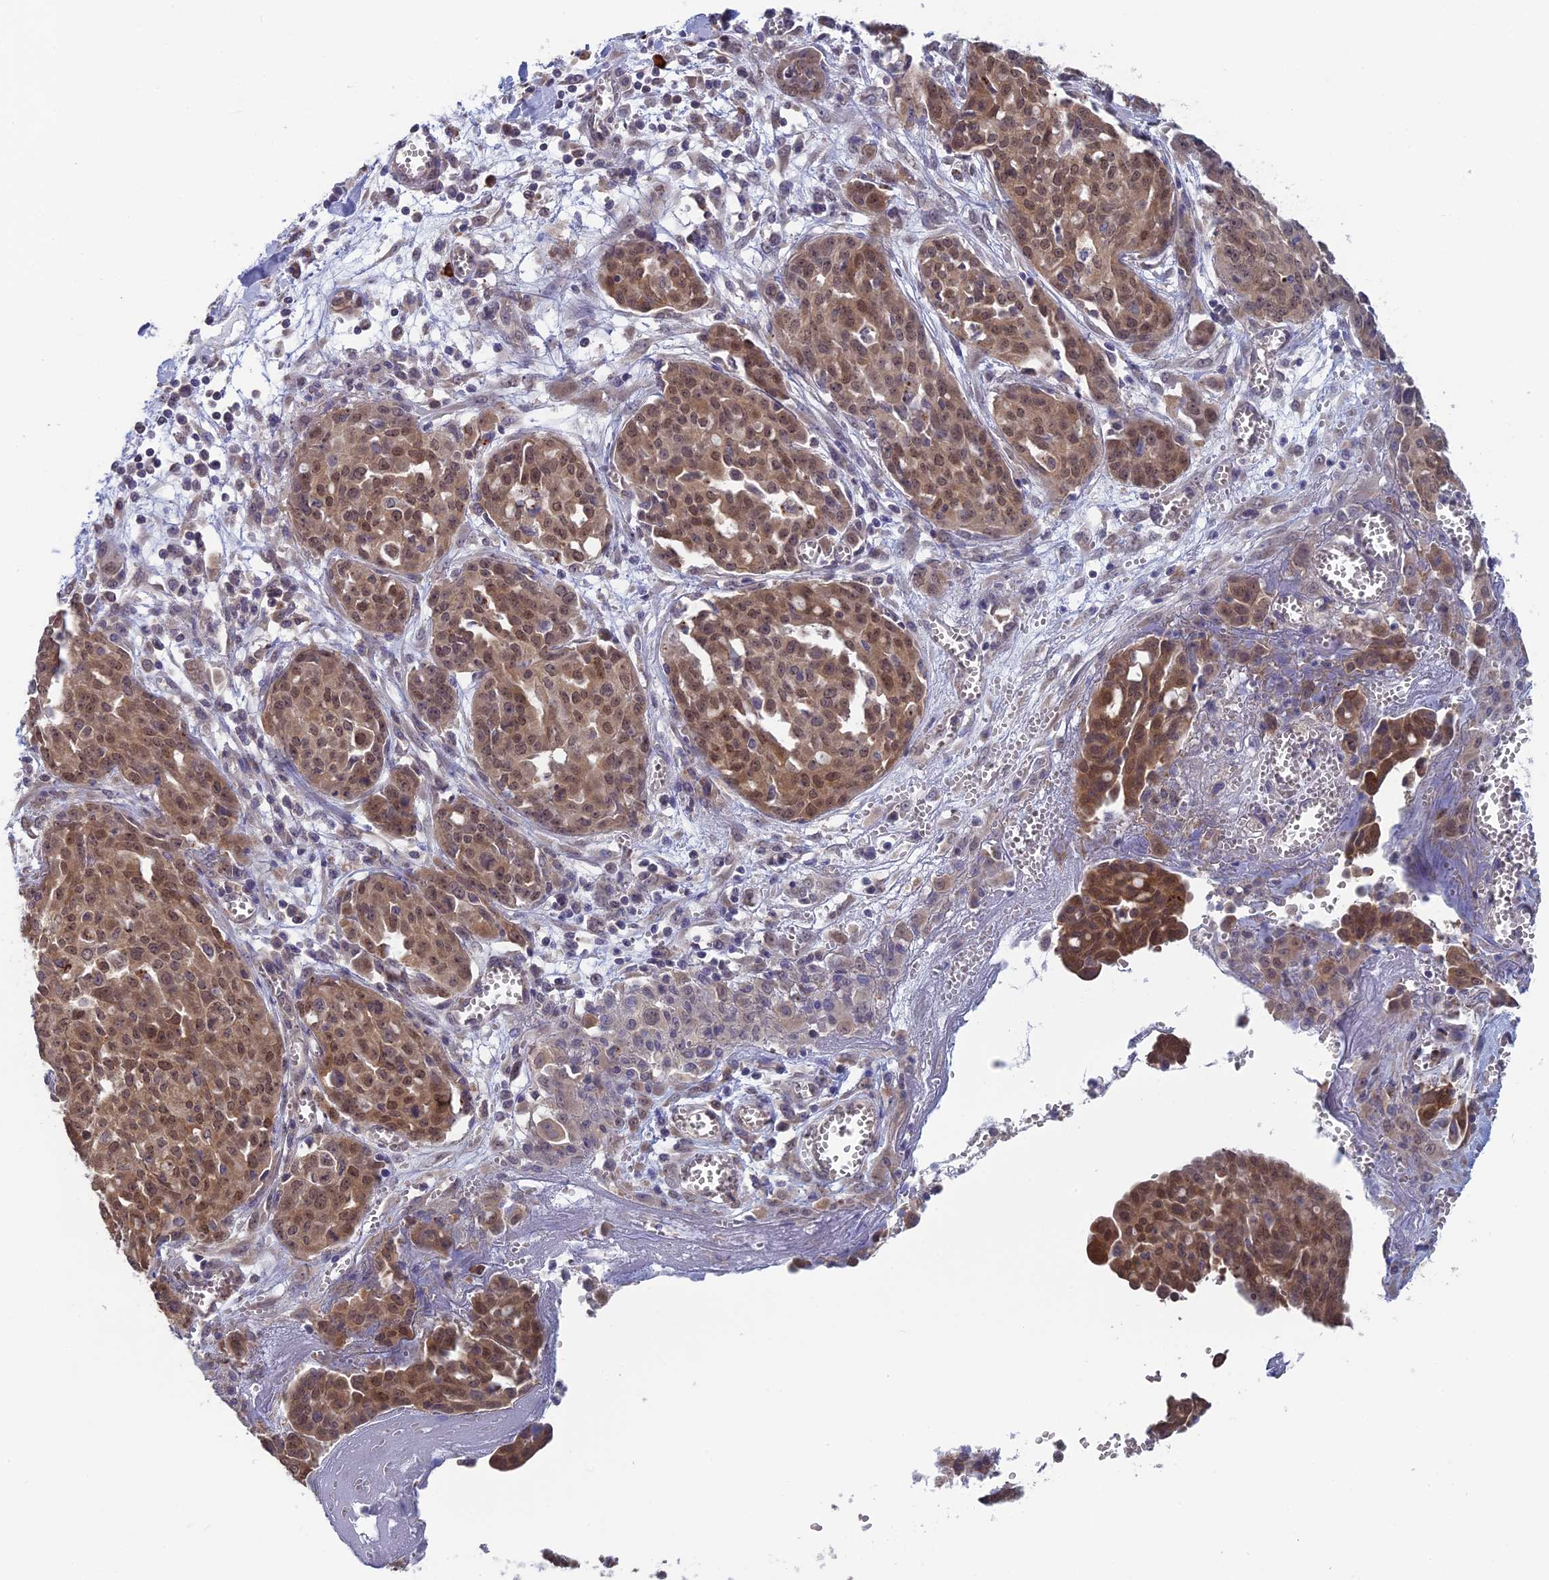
{"staining": {"intensity": "moderate", "quantity": ">75%", "location": "cytoplasmic/membranous,nuclear"}, "tissue": "ovarian cancer", "cell_type": "Tumor cells", "image_type": "cancer", "snomed": [{"axis": "morphology", "description": "Cystadenocarcinoma, serous, NOS"}, {"axis": "topography", "description": "Soft tissue"}, {"axis": "topography", "description": "Ovary"}], "caption": "Immunohistochemistry of ovarian cancer (serous cystadenocarcinoma) shows medium levels of moderate cytoplasmic/membranous and nuclear expression in about >75% of tumor cells. (DAB IHC with brightfield microscopy, high magnification).", "gene": "MRI1", "patient": {"sex": "female", "age": 57}}